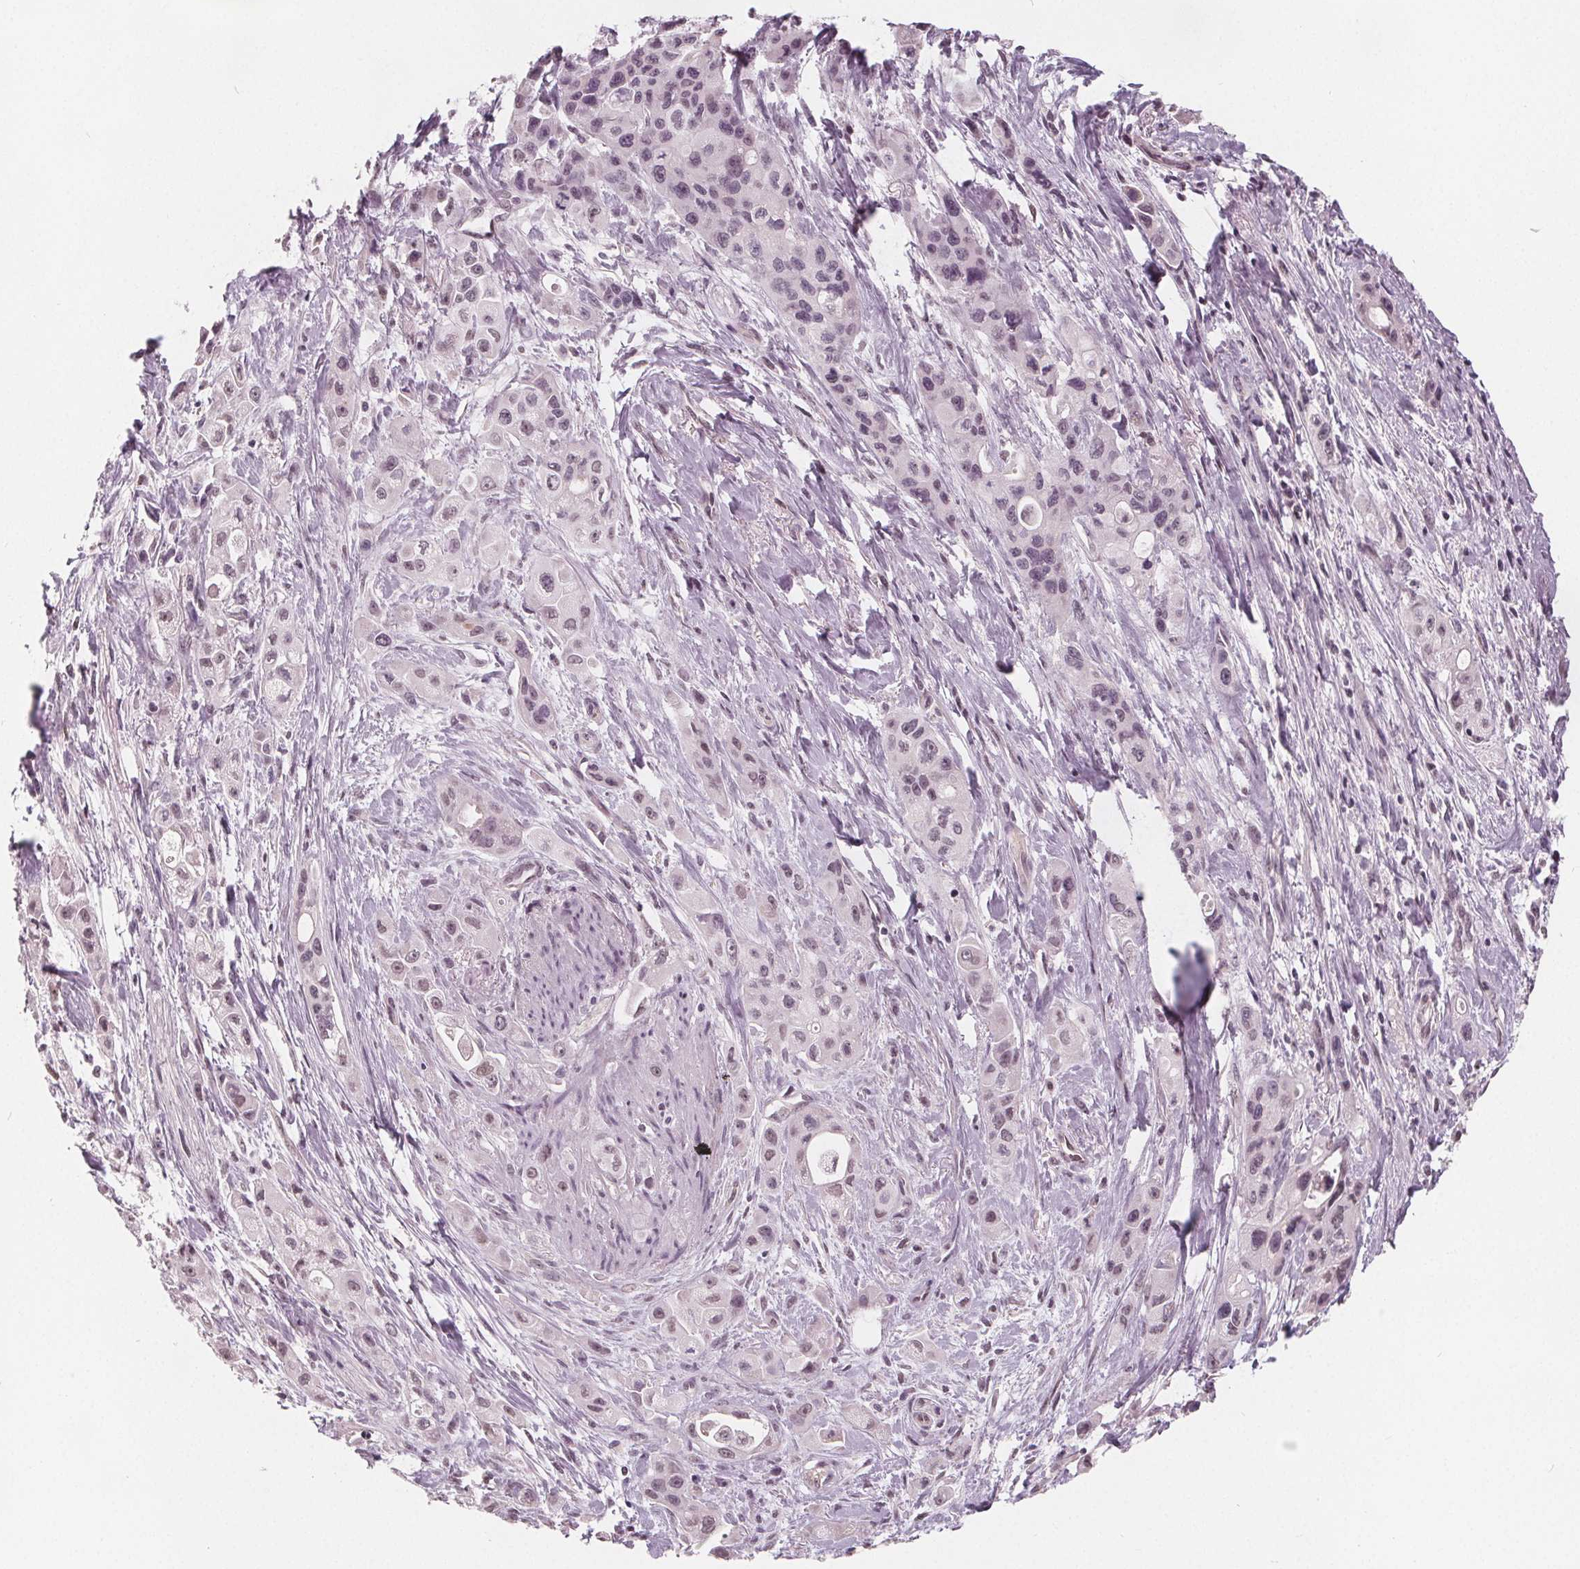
{"staining": {"intensity": "weak", "quantity": "<25%", "location": "nuclear"}, "tissue": "pancreatic cancer", "cell_type": "Tumor cells", "image_type": "cancer", "snomed": [{"axis": "morphology", "description": "Adenocarcinoma, NOS"}, {"axis": "topography", "description": "Pancreas"}], "caption": "High power microscopy micrograph of an IHC histopathology image of pancreatic cancer (adenocarcinoma), revealing no significant staining in tumor cells. (Immunohistochemistry, brightfield microscopy, high magnification).", "gene": "NUP210L", "patient": {"sex": "female", "age": 66}}